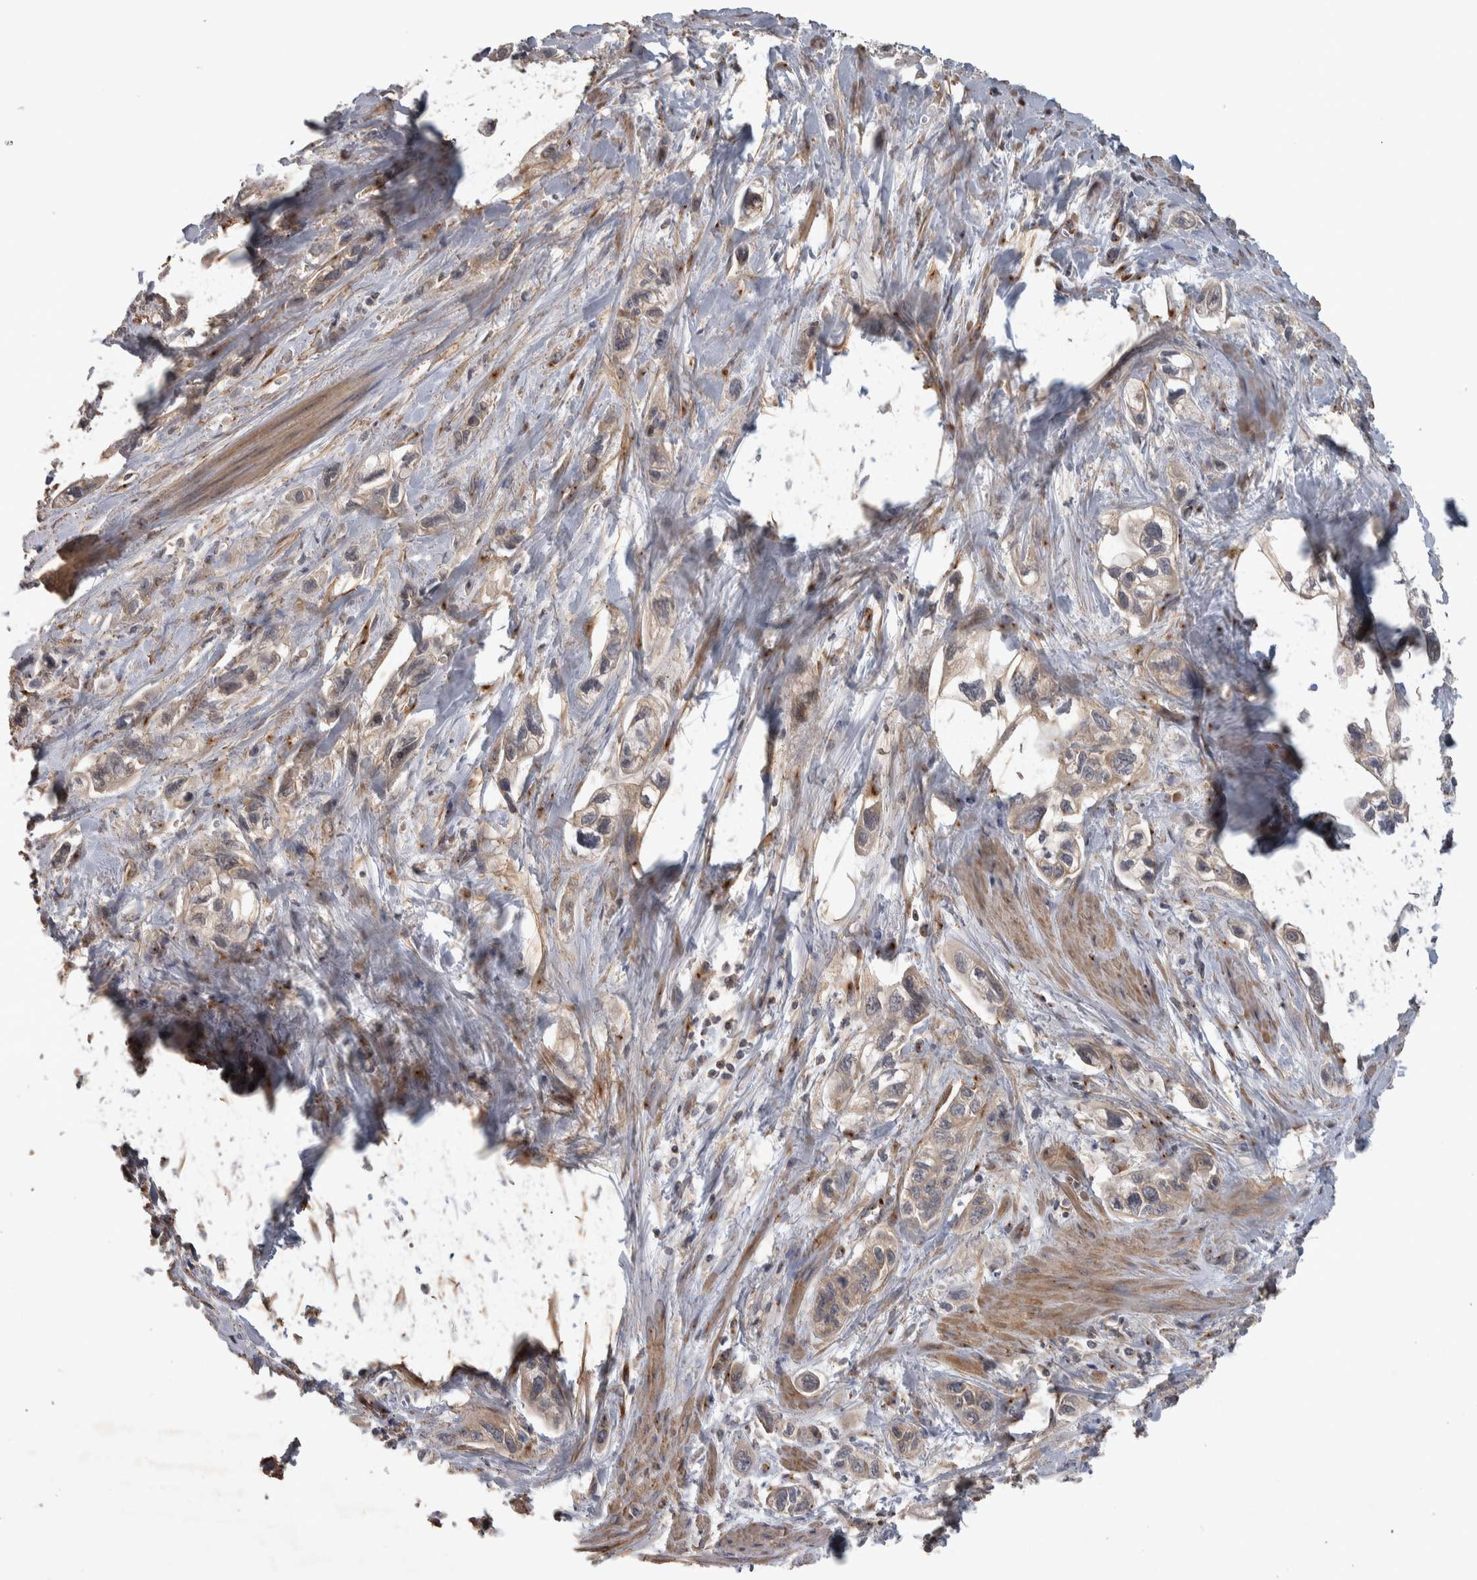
{"staining": {"intensity": "weak", "quantity": "25%-75%", "location": "cytoplasmic/membranous"}, "tissue": "pancreatic cancer", "cell_type": "Tumor cells", "image_type": "cancer", "snomed": [{"axis": "morphology", "description": "Adenocarcinoma, NOS"}, {"axis": "topography", "description": "Pancreas"}], "caption": "Brown immunohistochemical staining in human pancreatic cancer demonstrates weak cytoplasmic/membranous staining in approximately 25%-75% of tumor cells. The staining was performed using DAB, with brown indicating positive protein expression. Nuclei are stained blue with hematoxylin.", "gene": "IFRD1", "patient": {"sex": "male", "age": 74}}